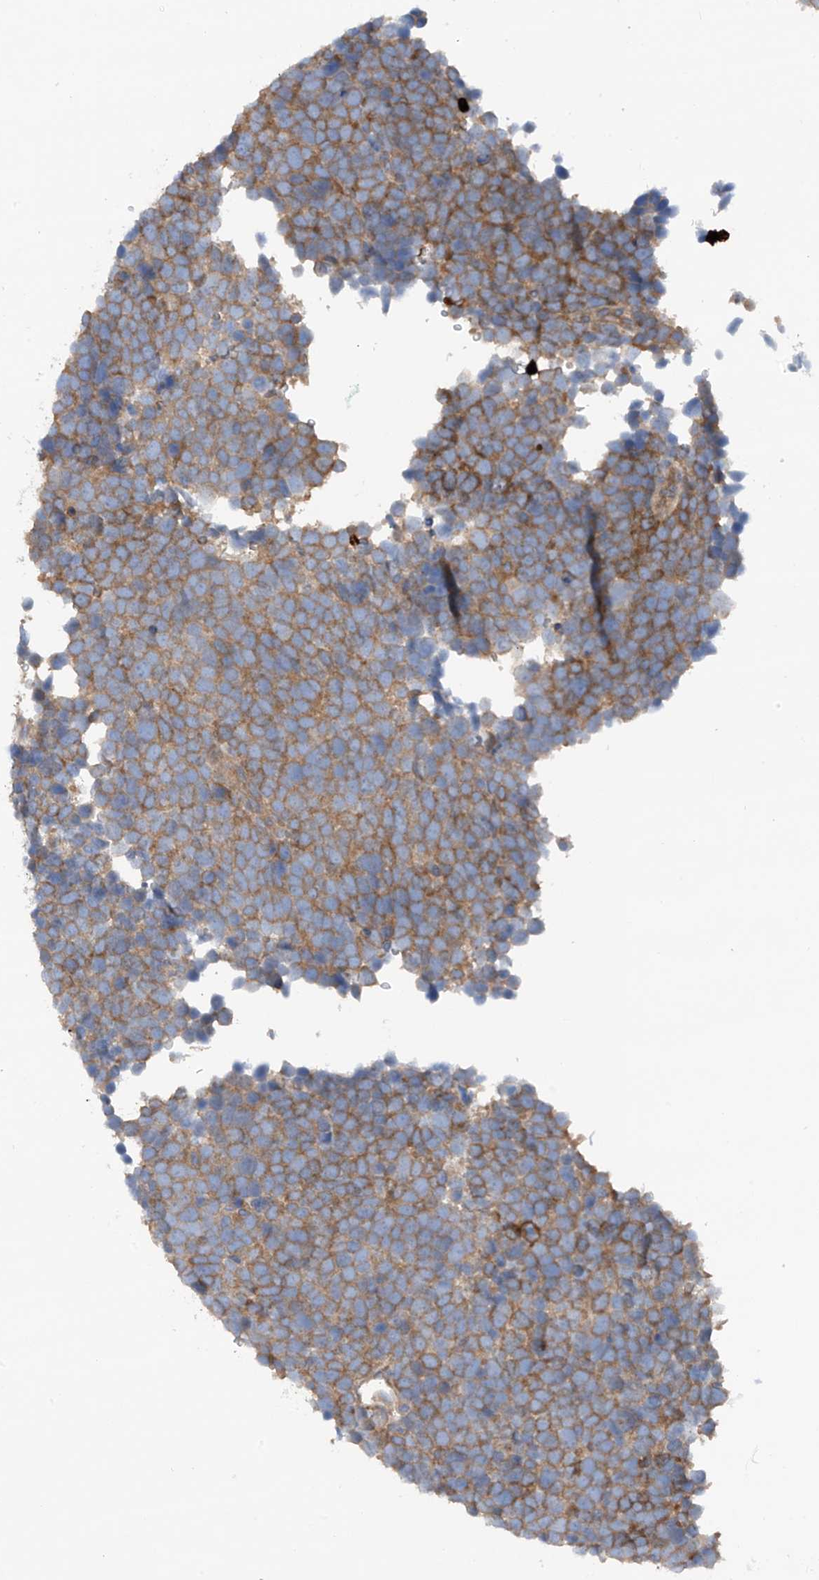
{"staining": {"intensity": "moderate", "quantity": ">75%", "location": "cytoplasmic/membranous"}, "tissue": "urothelial cancer", "cell_type": "Tumor cells", "image_type": "cancer", "snomed": [{"axis": "morphology", "description": "Urothelial carcinoma, High grade"}, {"axis": "topography", "description": "Urinary bladder"}], "caption": "Immunohistochemistry (IHC) of human high-grade urothelial carcinoma exhibits medium levels of moderate cytoplasmic/membranous expression in approximately >75% of tumor cells.", "gene": "PHACTR2", "patient": {"sex": "female", "age": 82}}